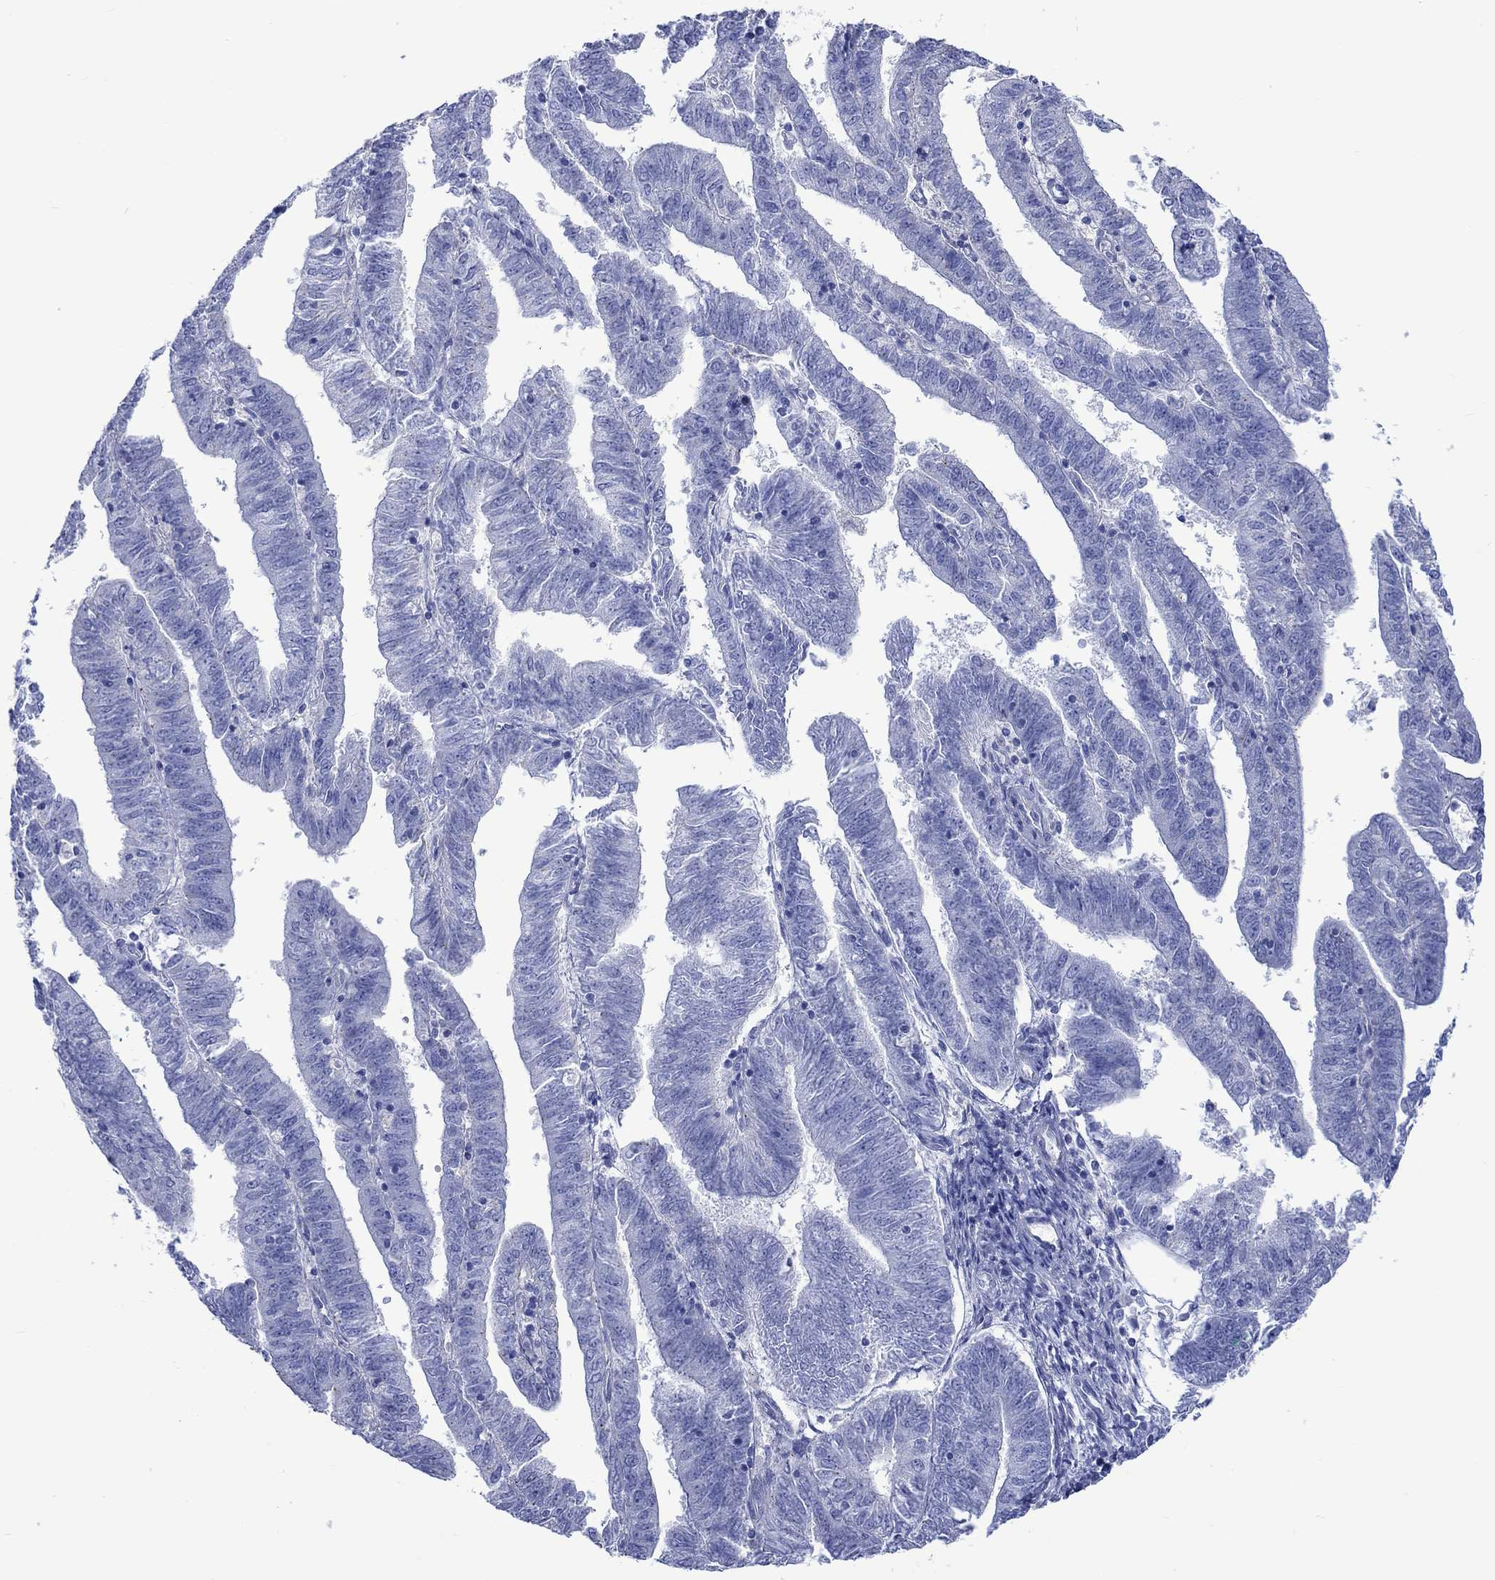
{"staining": {"intensity": "negative", "quantity": "none", "location": "none"}, "tissue": "endometrial cancer", "cell_type": "Tumor cells", "image_type": "cancer", "snomed": [{"axis": "morphology", "description": "Adenocarcinoma, NOS"}, {"axis": "topography", "description": "Endometrium"}], "caption": "Immunohistochemical staining of human endometrial adenocarcinoma shows no significant expression in tumor cells. (IHC, brightfield microscopy, high magnification).", "gene": "CPLX2", "patient": {"sex": "female", "age": 82}}